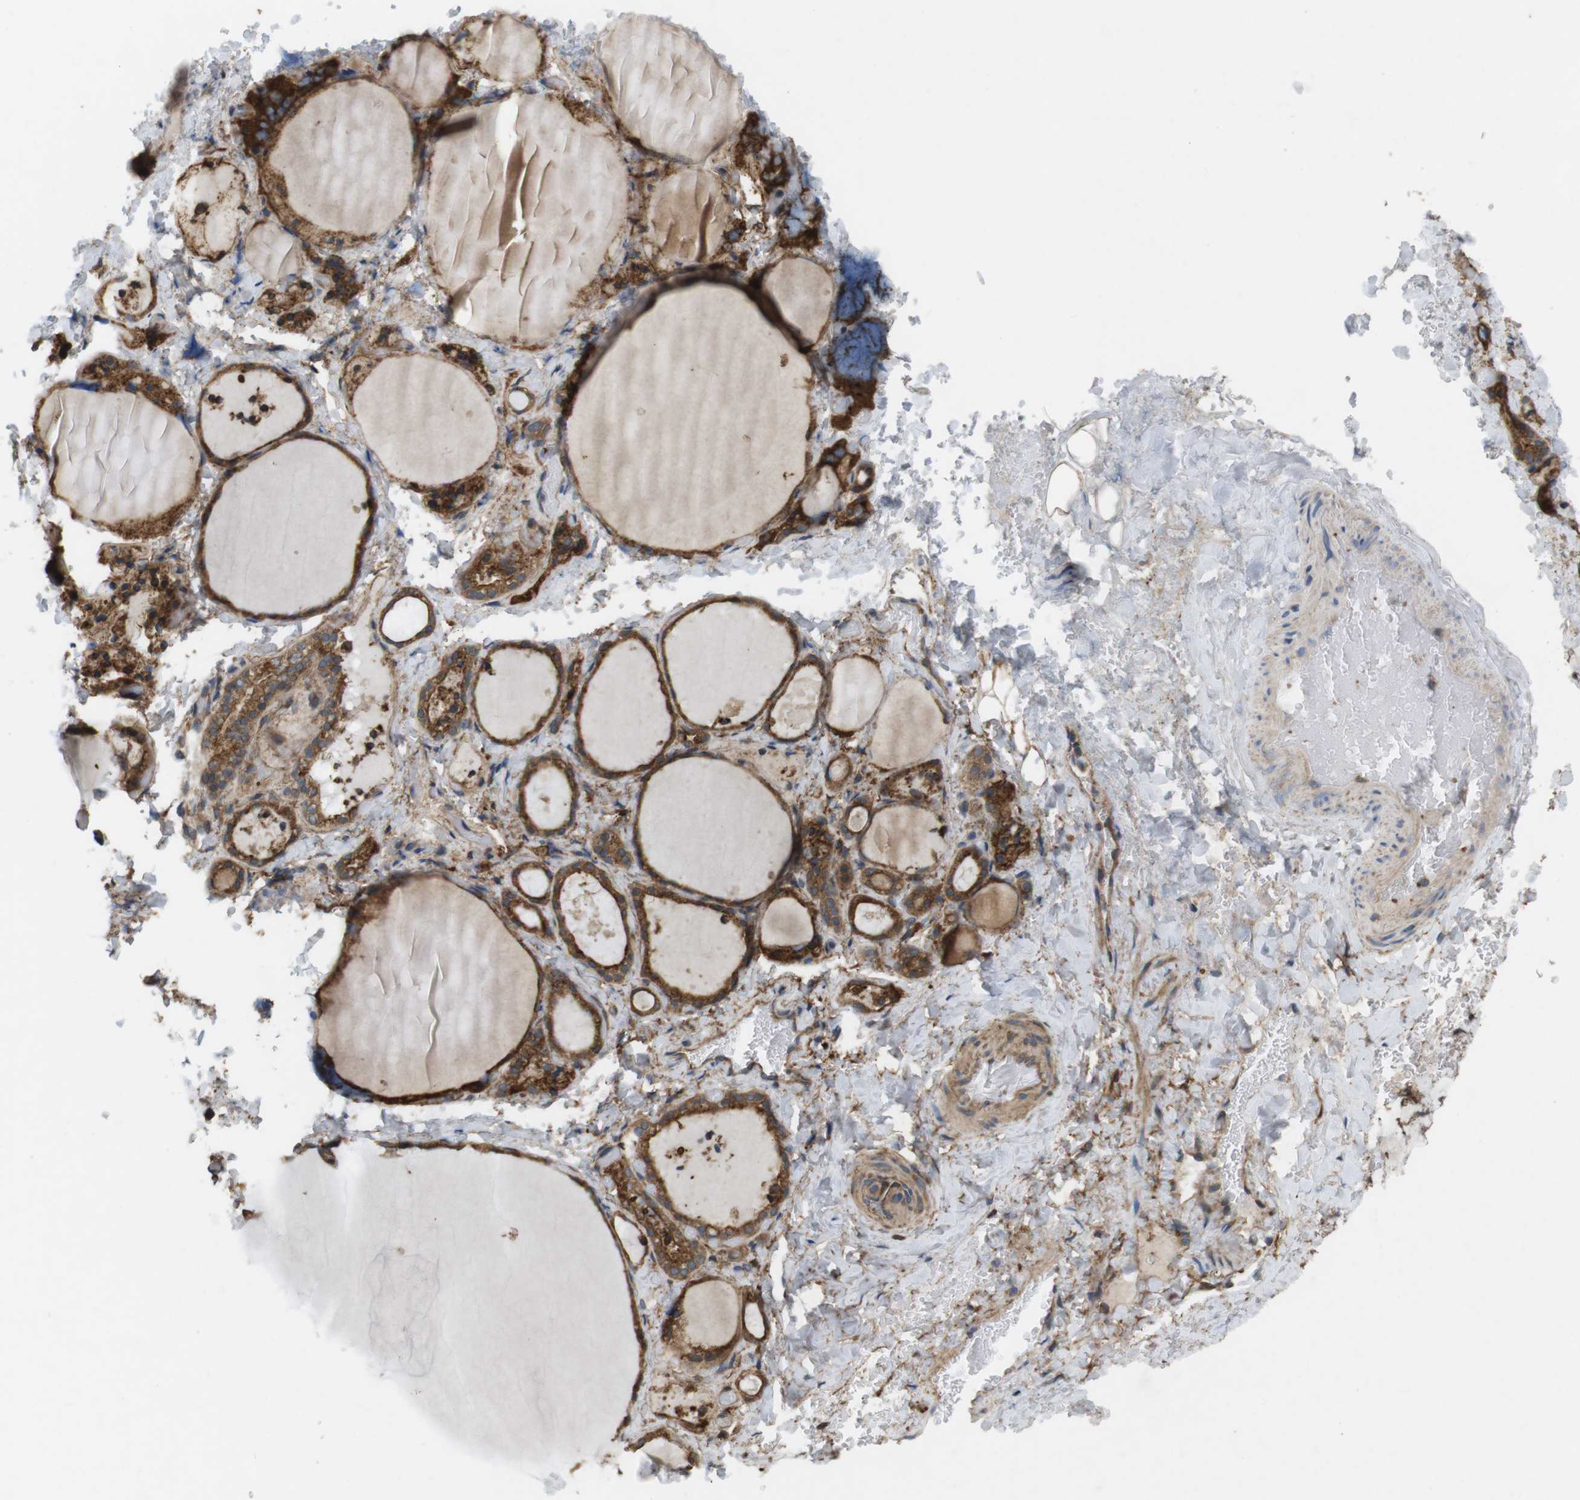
{"staining": {"intensity": "strong", "quantity": ">75%", "location": "cytoplasmic/membranous"}, "tissue": "thyroid gland", "cell_type": "Glandular cells", "image_type": "normal", "snomed": [{"axis": "morphology", "description": "Normal tissue, NOS"}, {"axis": "topography", "description": "Thyroid gland"}], "caption": "Human thyroid gland stained for a protein (brown) shows strong cytoplasmic/membranous positive expression in approximately >75% of glandular cells.", "gene": "DDAH2", "patient": {"sex": "female", "age": 44}}